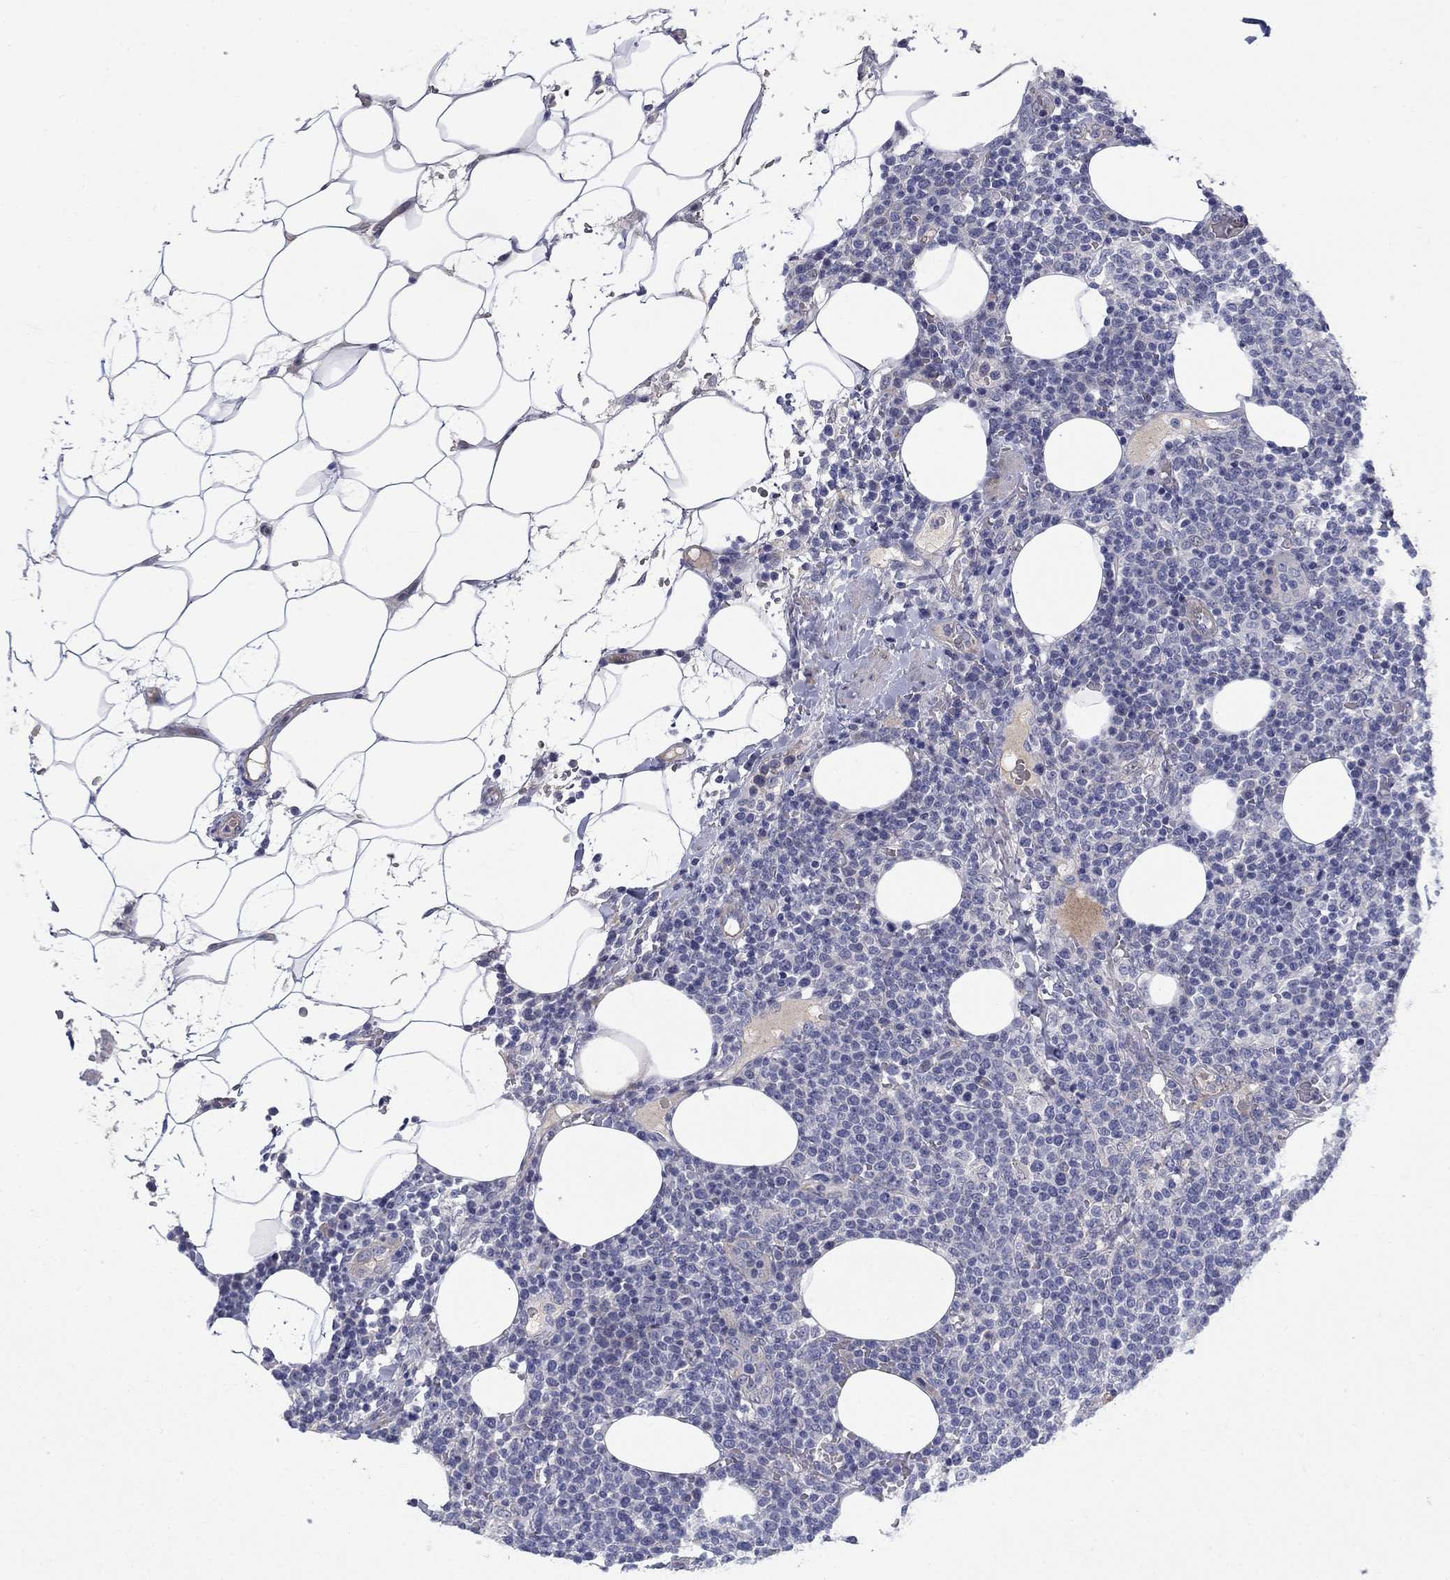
{"staining": {"intensity": "negative", "quantity": "none", "location": "none"}, "tissue": "lymphoma", "cell_type": "Tumor cells", "image_type": "cancer", "snomed": [{"axis": "morphology", "description": "Malignant lymphoma, non-Hodgkin's type, High grade"}, {"axis": "topography", "description": "Lymph node"}], "caption": "IHC histopathology image of neoplastic tissue: human lymphoma stained with DAB (3,3'-diaminobenzidine) displays no significant protein positivity in tumor cells. (Immunohistochemistry (ihc), brightfield microscopy, high magnification).", "gene": "SLC1A1", "patient": {"sex": "male", "age": 61}}